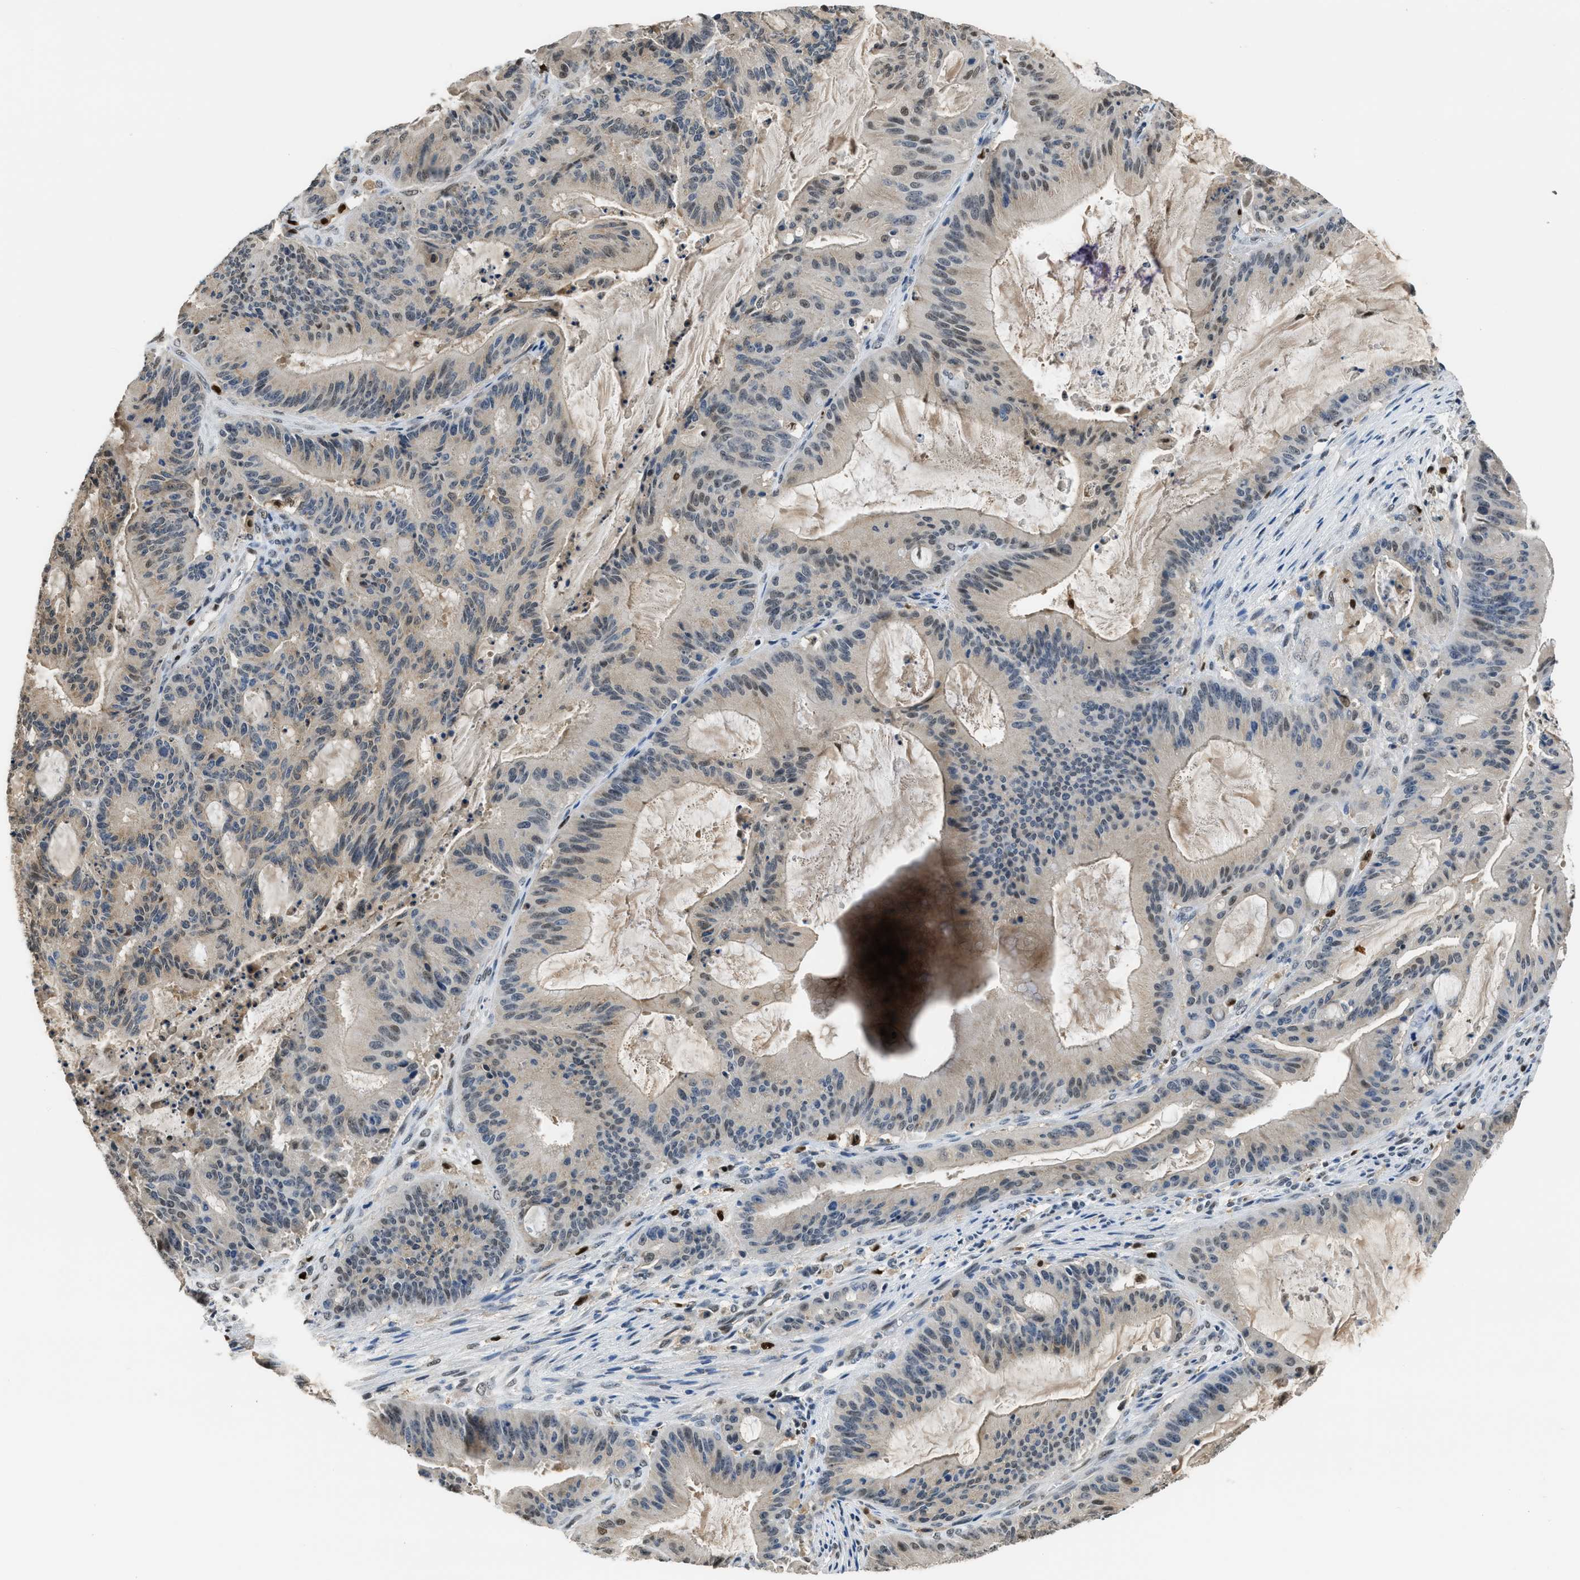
{"staining": {"intensity": "weak", "quantity": "<25%", "location": "nuclear"}, "tissue": "liver cancer", "cell_type": "Tumor cells", "image_type": "cancer", "snomed": [{"axis": "morphology", "description": "Cholangiocarcinoma"}, {"axis": "topography", "description": "Liver"}], "caption": "Micrograph shows no significant protein staining in tumor cells of liver cholangiocarcinoma.", "gene": "ALX1", "patient": {"sex": "female", "age": 73}}